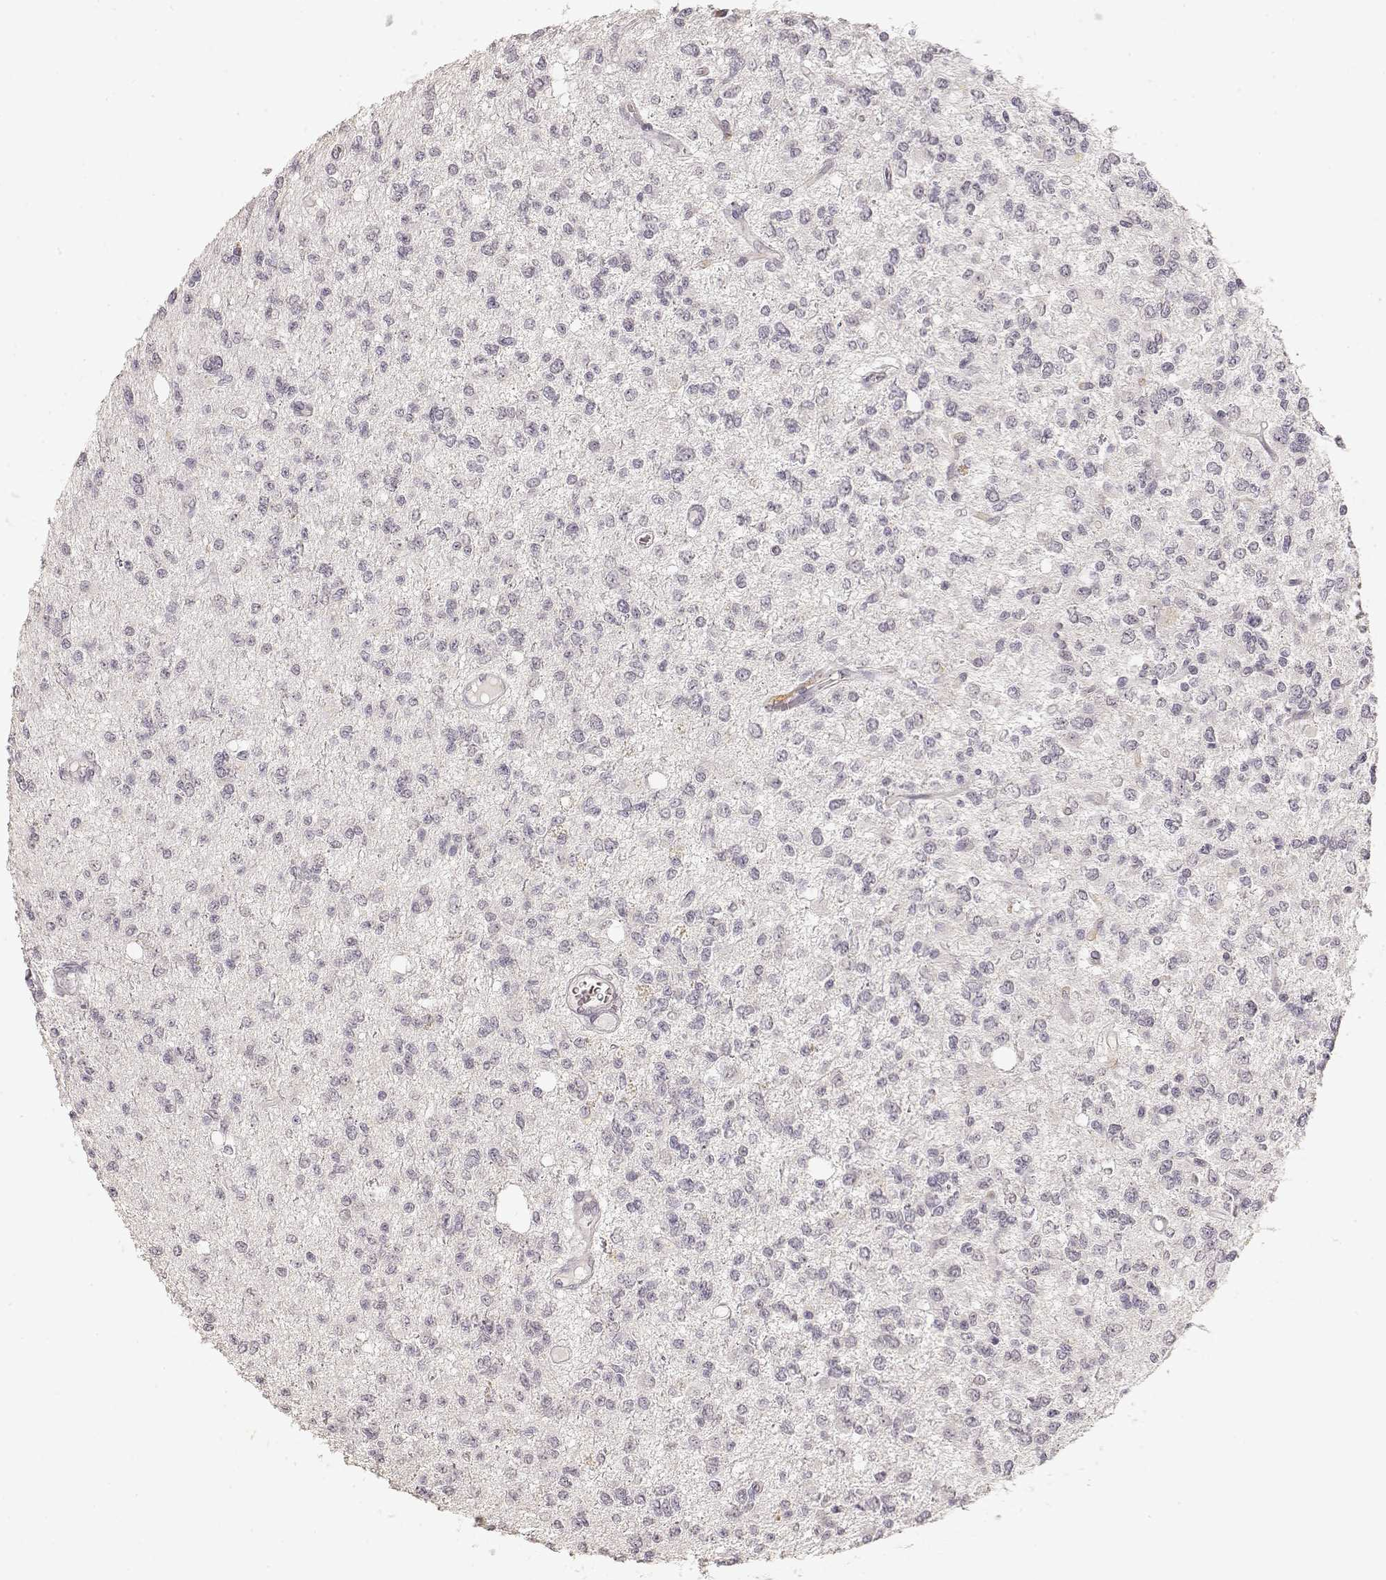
{"staining": {"intensity": "negative", "quantity": "none", "location": "none"}, "tissue": "glioma", "cell_type": "Tumor cells", "image_type": "cancer", "snomed": [{"axis": "morphology", "description": "Glioma, malignant, Low grade"}, {"axis": "topography", "description": "Brain"}], "caption": "Tumor cells show no significant positivity in glioma.", "gene": "LAMC2", "patient": {"sex": "male", "age": 67}}